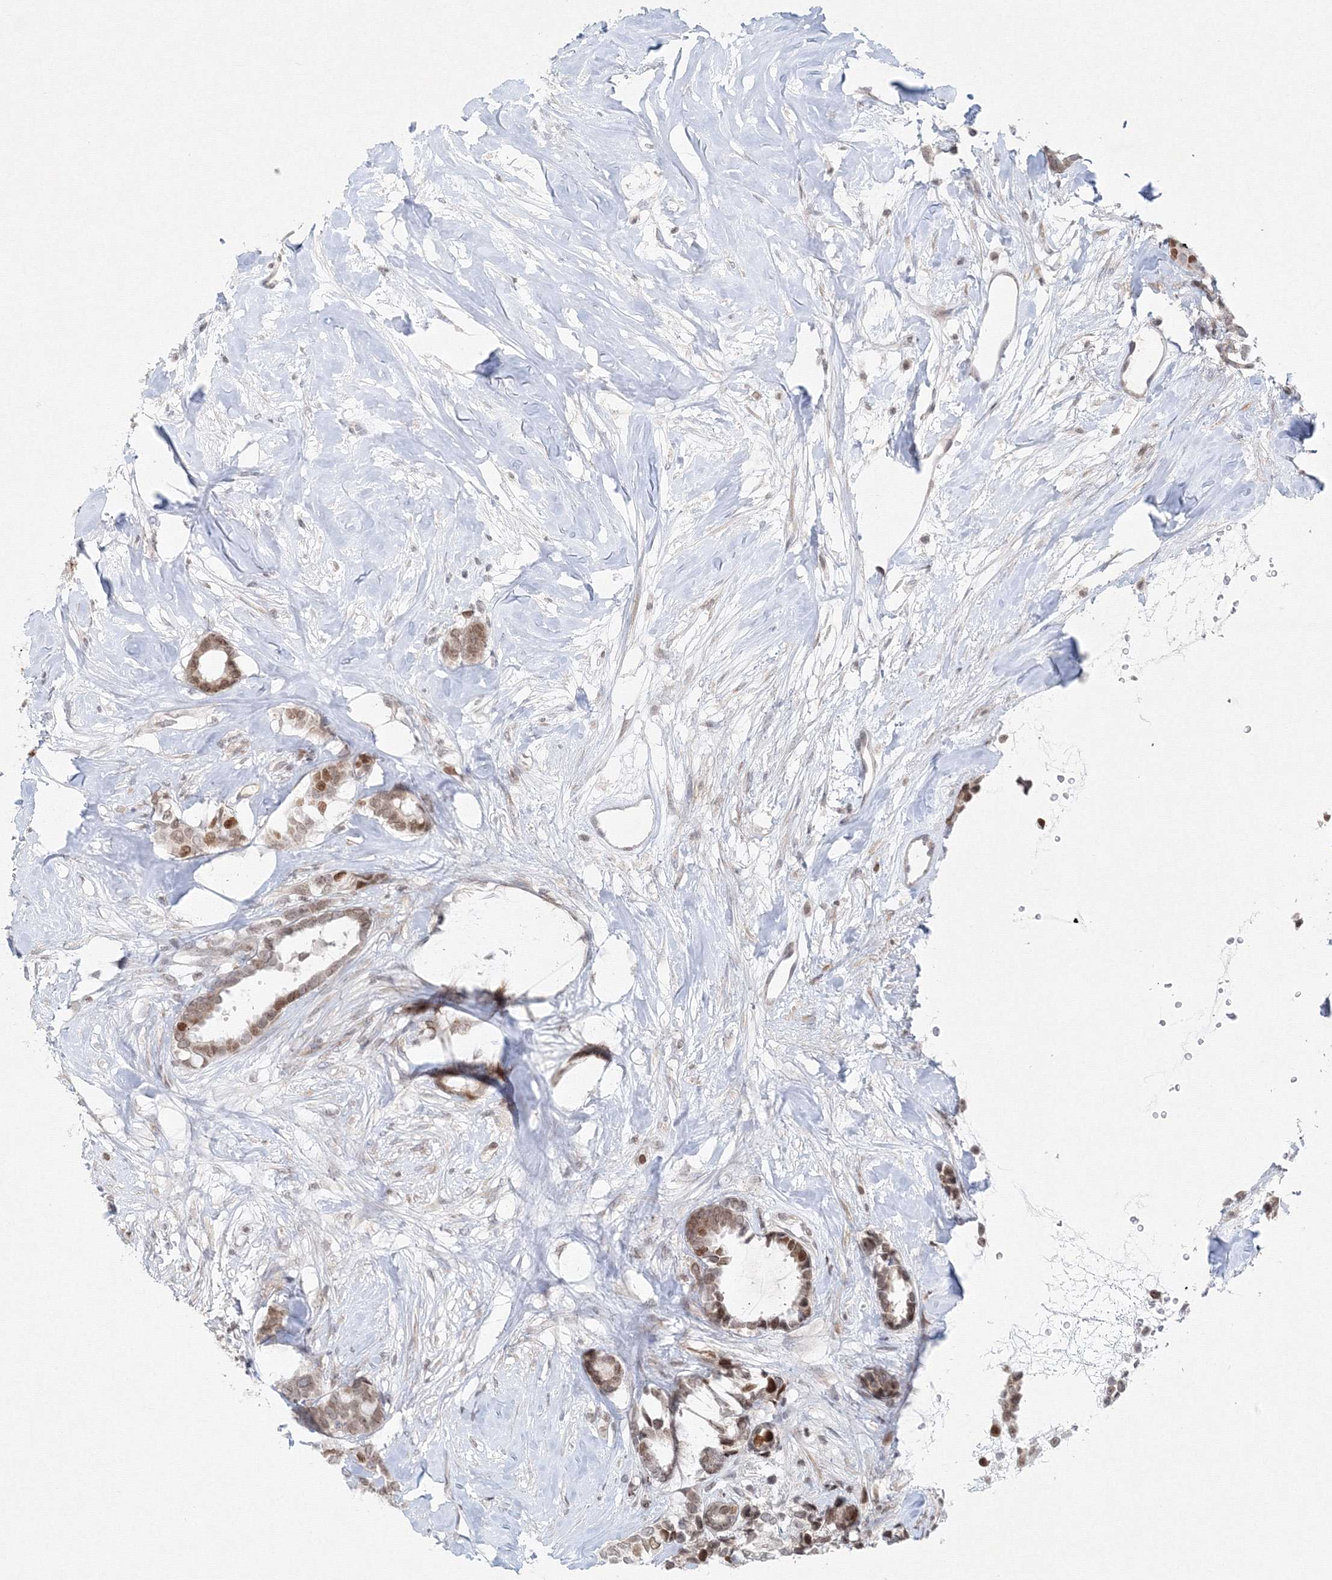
{"staining": {"intensity": "weak", "quantity": ">75%", "location": "nuclear"}, "tissue": "breast cancer", "cell_type": "Tumor cells", "image_type": "cancer", "snomed": [{"axis": "morphology", "description": "Duct carcinoma"}, {"axis": "topography", "description": "Breast"}], "caption": "An immunohistochemistry photomicrograph of neoplastic tissue is shown. Protein staining in brown shows weak nuclear positivity in breast infiltrating ductal carcinoma within tumor cells.", "gene": "KIF4A", "patient": {"sex": "female", "age": 87}}